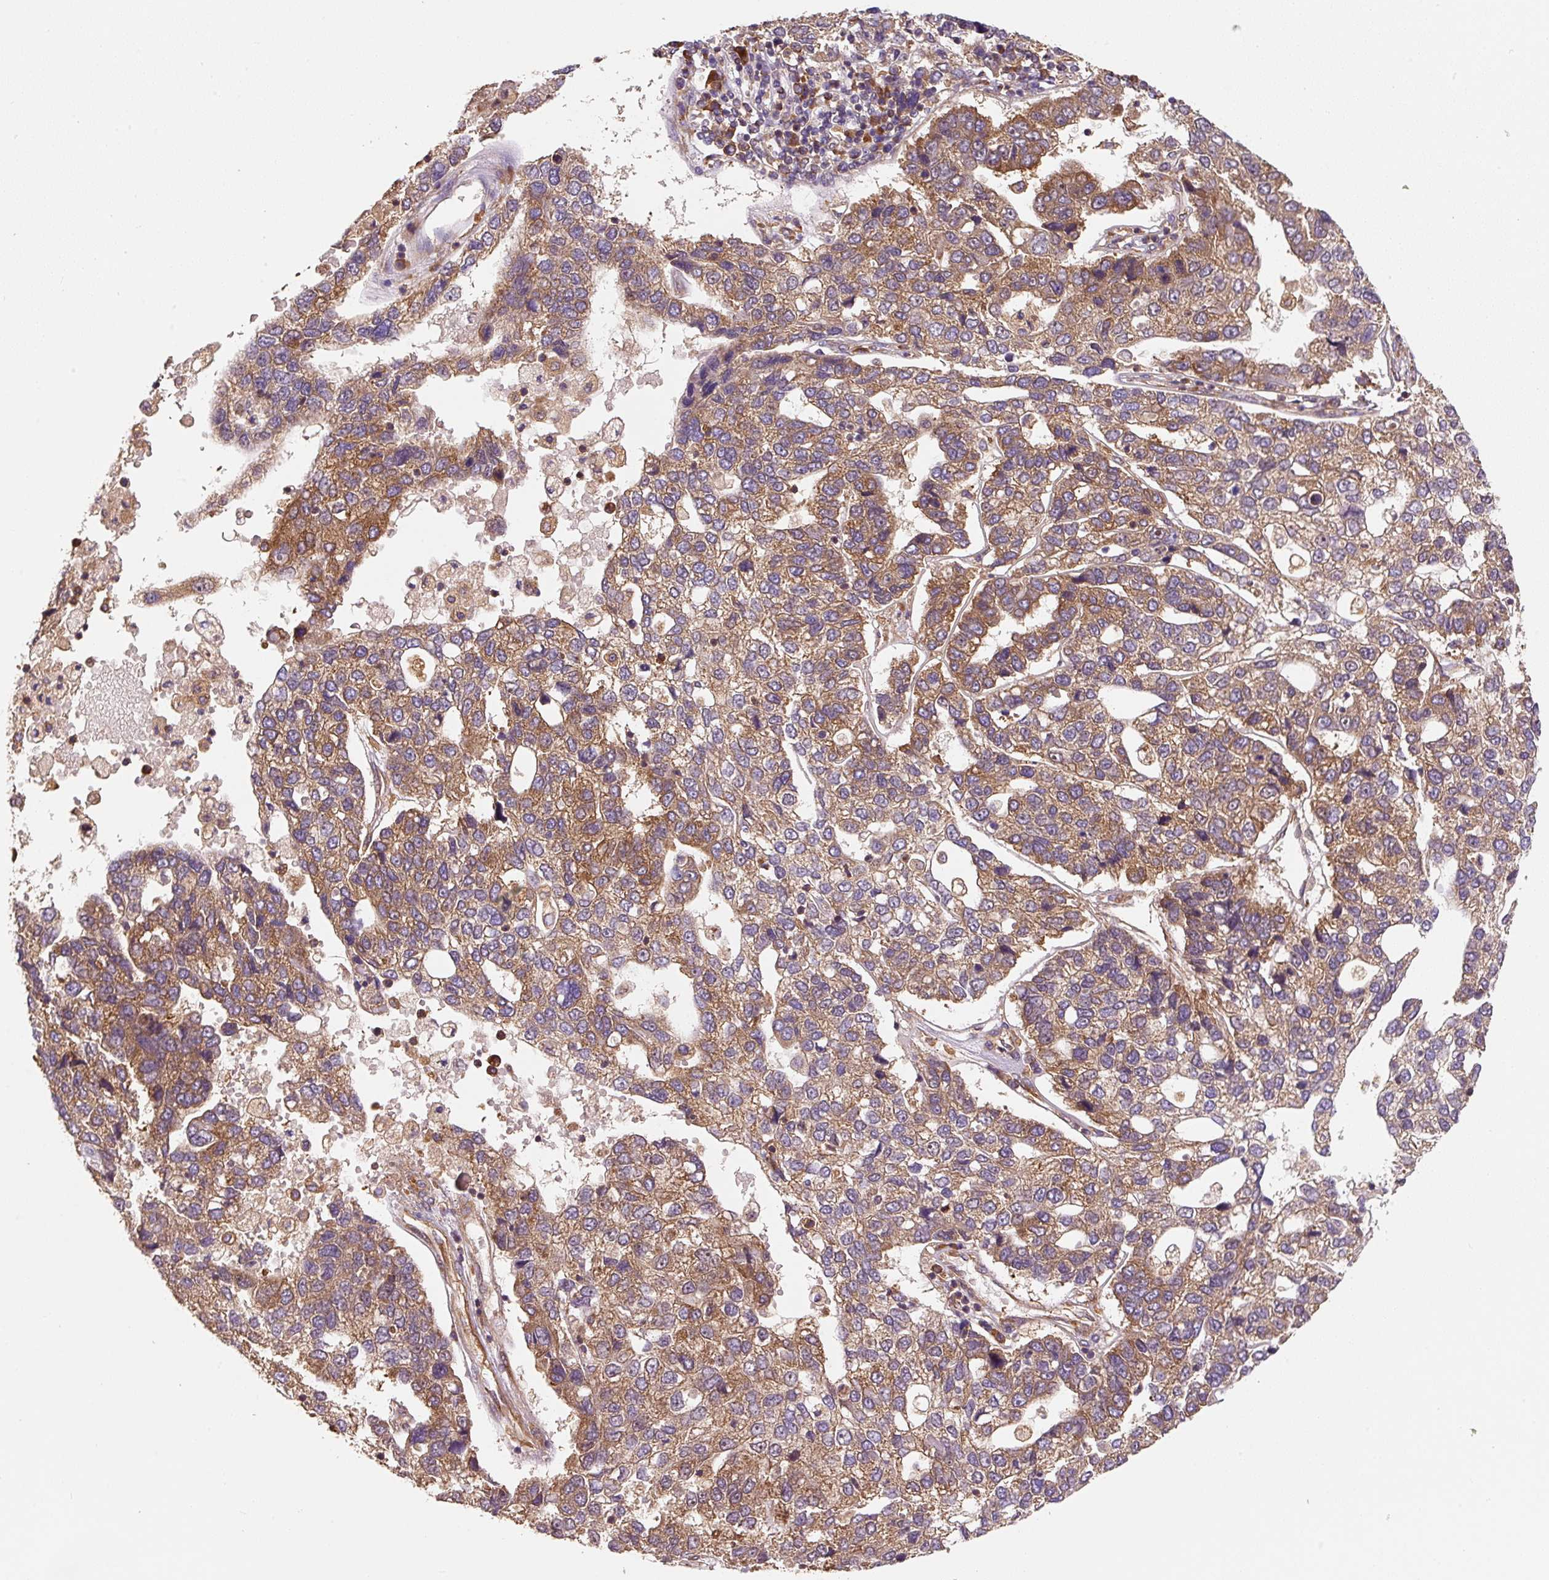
{"staining": {"intensity": "moderate", "quantity": ">75%", "location": "cytoplasmic/membranous"}, "tissue": "pancreatic cancer", "cell_type": "Tumor cells", "image_type": "cancer", "snomed": [{"axis": "morphology", "description": "Adenocarcinoma, NOS"}, {"axis": "topography", "description": "Pancreas"}], "caption": "A medium amount of moderate cytoplasmic/membranous staining is seen in approximately >75% of tumor cells in pancreatic cancer tissue. (Brightfield microscopy of DAB IHC at high magnification).", "gene": "EIF2S2", "patient": {"sex": "female", "age": 61}}